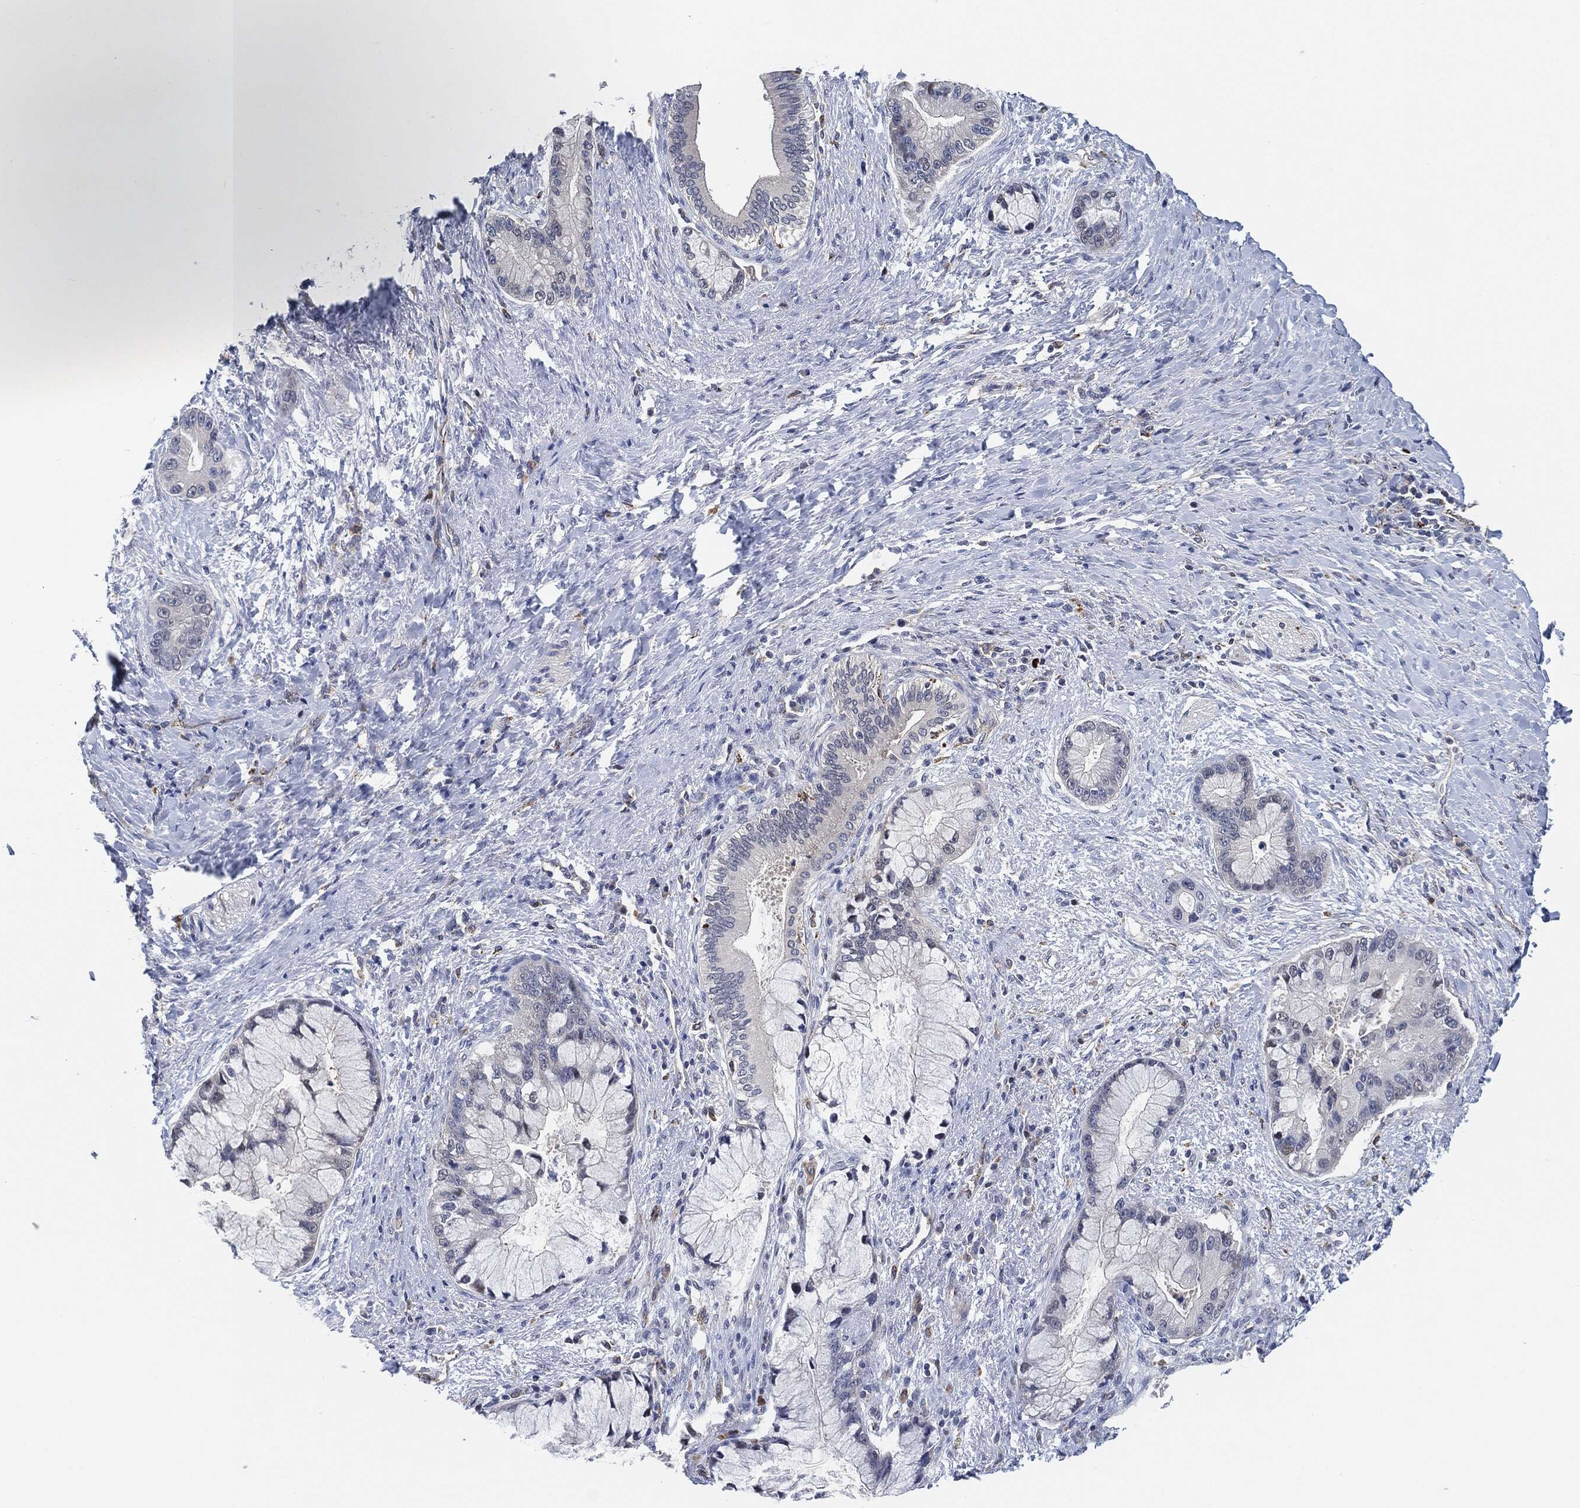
{"staining": {"intensity": "negative", "quantity": "none", "location": "none"}, "tissue": "liver cancer", "cell_type": "Tumor cells", "image_type": "cancer", "snomed": [{"axis": "morphology", "description": "Normal tissue, NOS"}, {"axis": "morphology", "description": "Cholangiocarcinoma"}, {"axis": "topography", "description": "Liver"}, {"axis": "topography", "description": "Peripheral nerve tissue"}], "caption": "Protein analysis of liver cancer demonstrates no significant expression in tumor cells. (DAB immunohistochemistry, high magnification).", "gene": "VSIG4", "patient": {"sex": "male", "age": 50}}